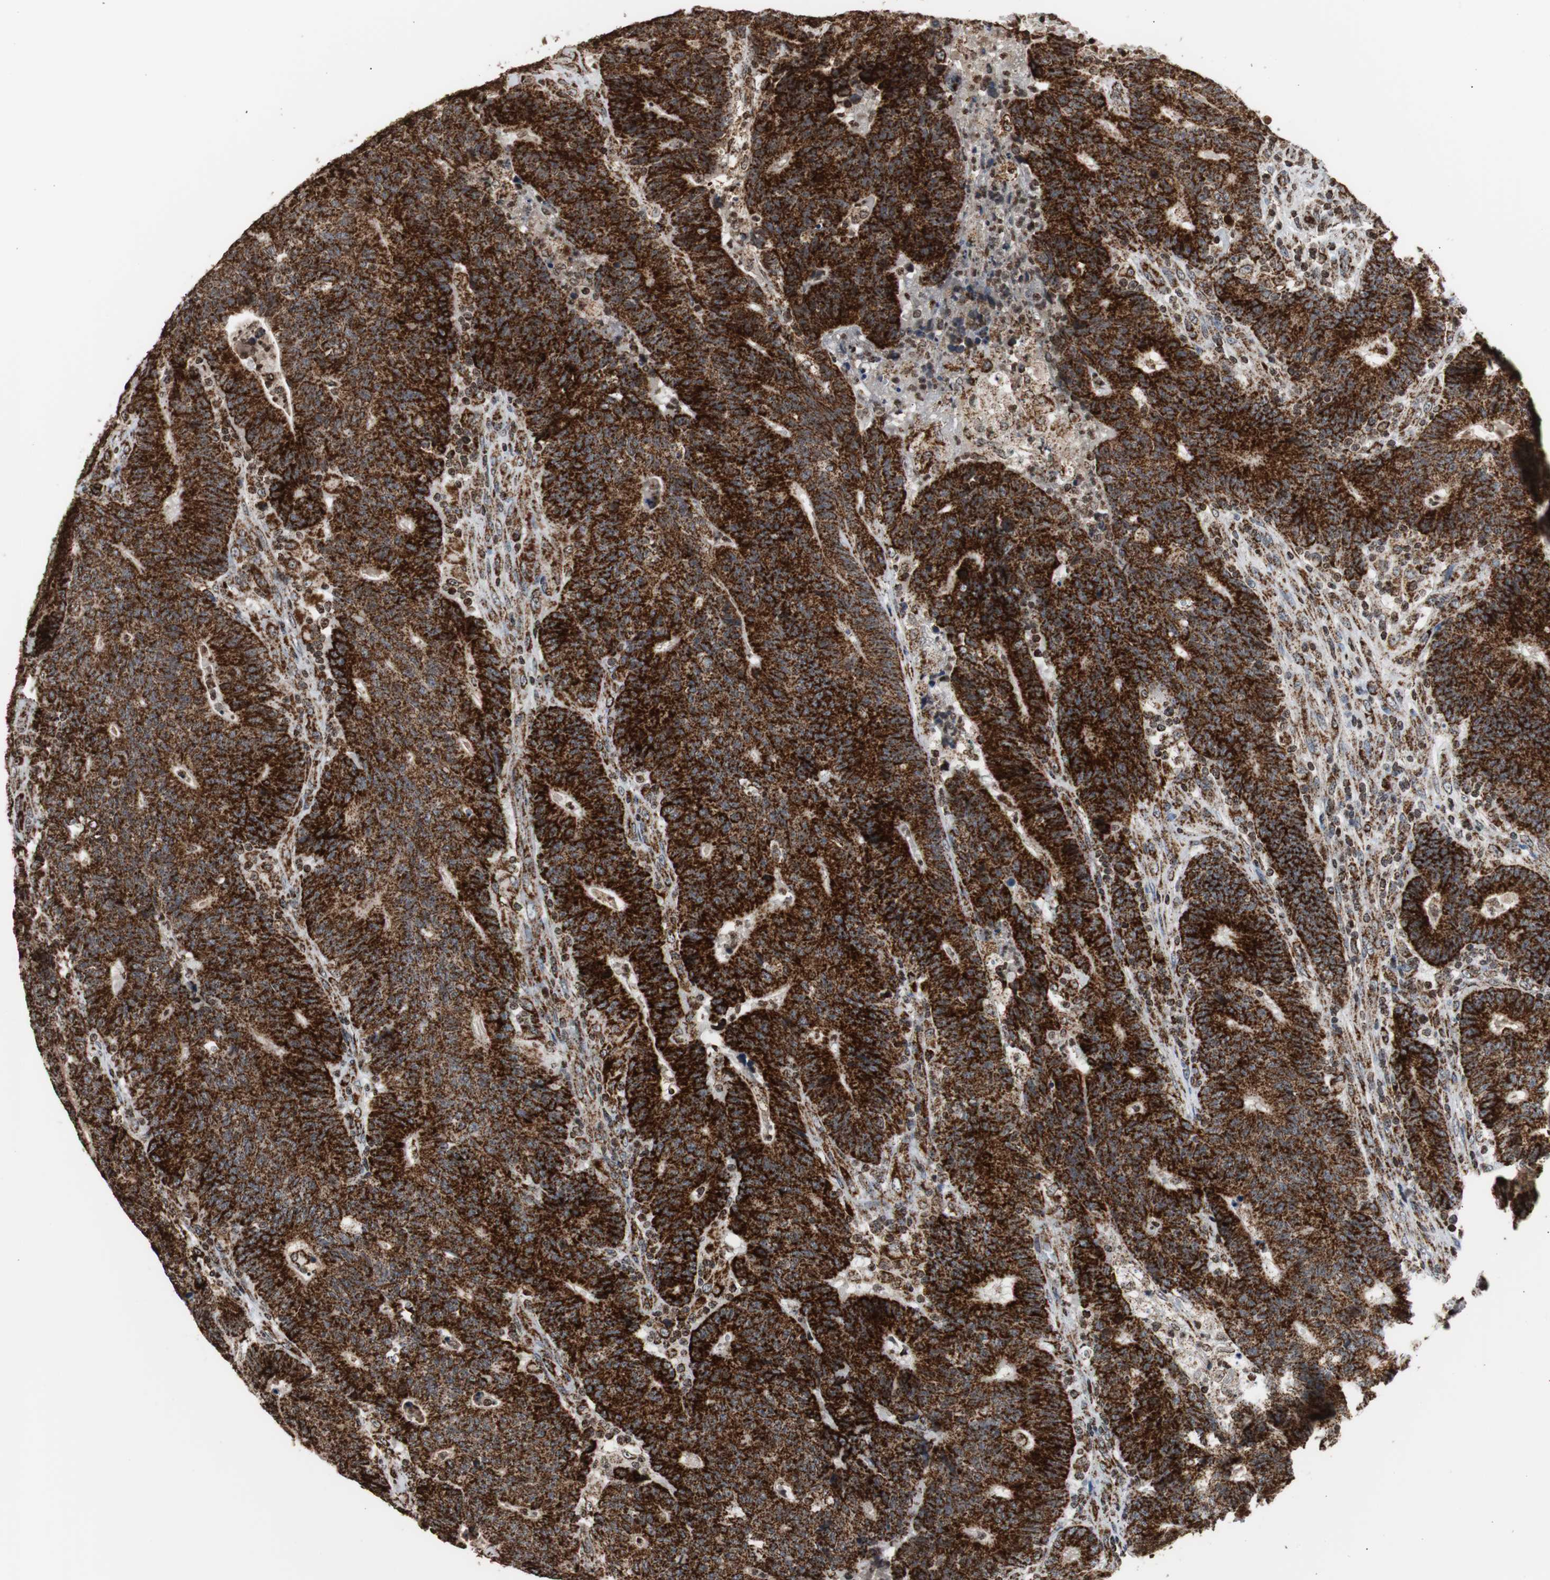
{"staining": {"intensity": "strong", "quantity": ">75%", "location": "cytoplasmic/membranous"}, "tissue": "colorectal cancer", "cell_type": "Tumor cells", "image_type": "cancer", "snomed": [{"axis": "morphology", "description": "Normal tissue, NOS"}, {"axis": "morphology", "description": "Adenocarcinoma, NOS"}, {"axis": "topography", "description": "Colon"}], "caption": "Colorectal cancer was stained to show a protein in brown. There is high levels of strong cytoplasmic/membranous expression in about >75% of tumor cells.", "gene": "HSPA9", "patient": {"sex": "female", "age": 75}}